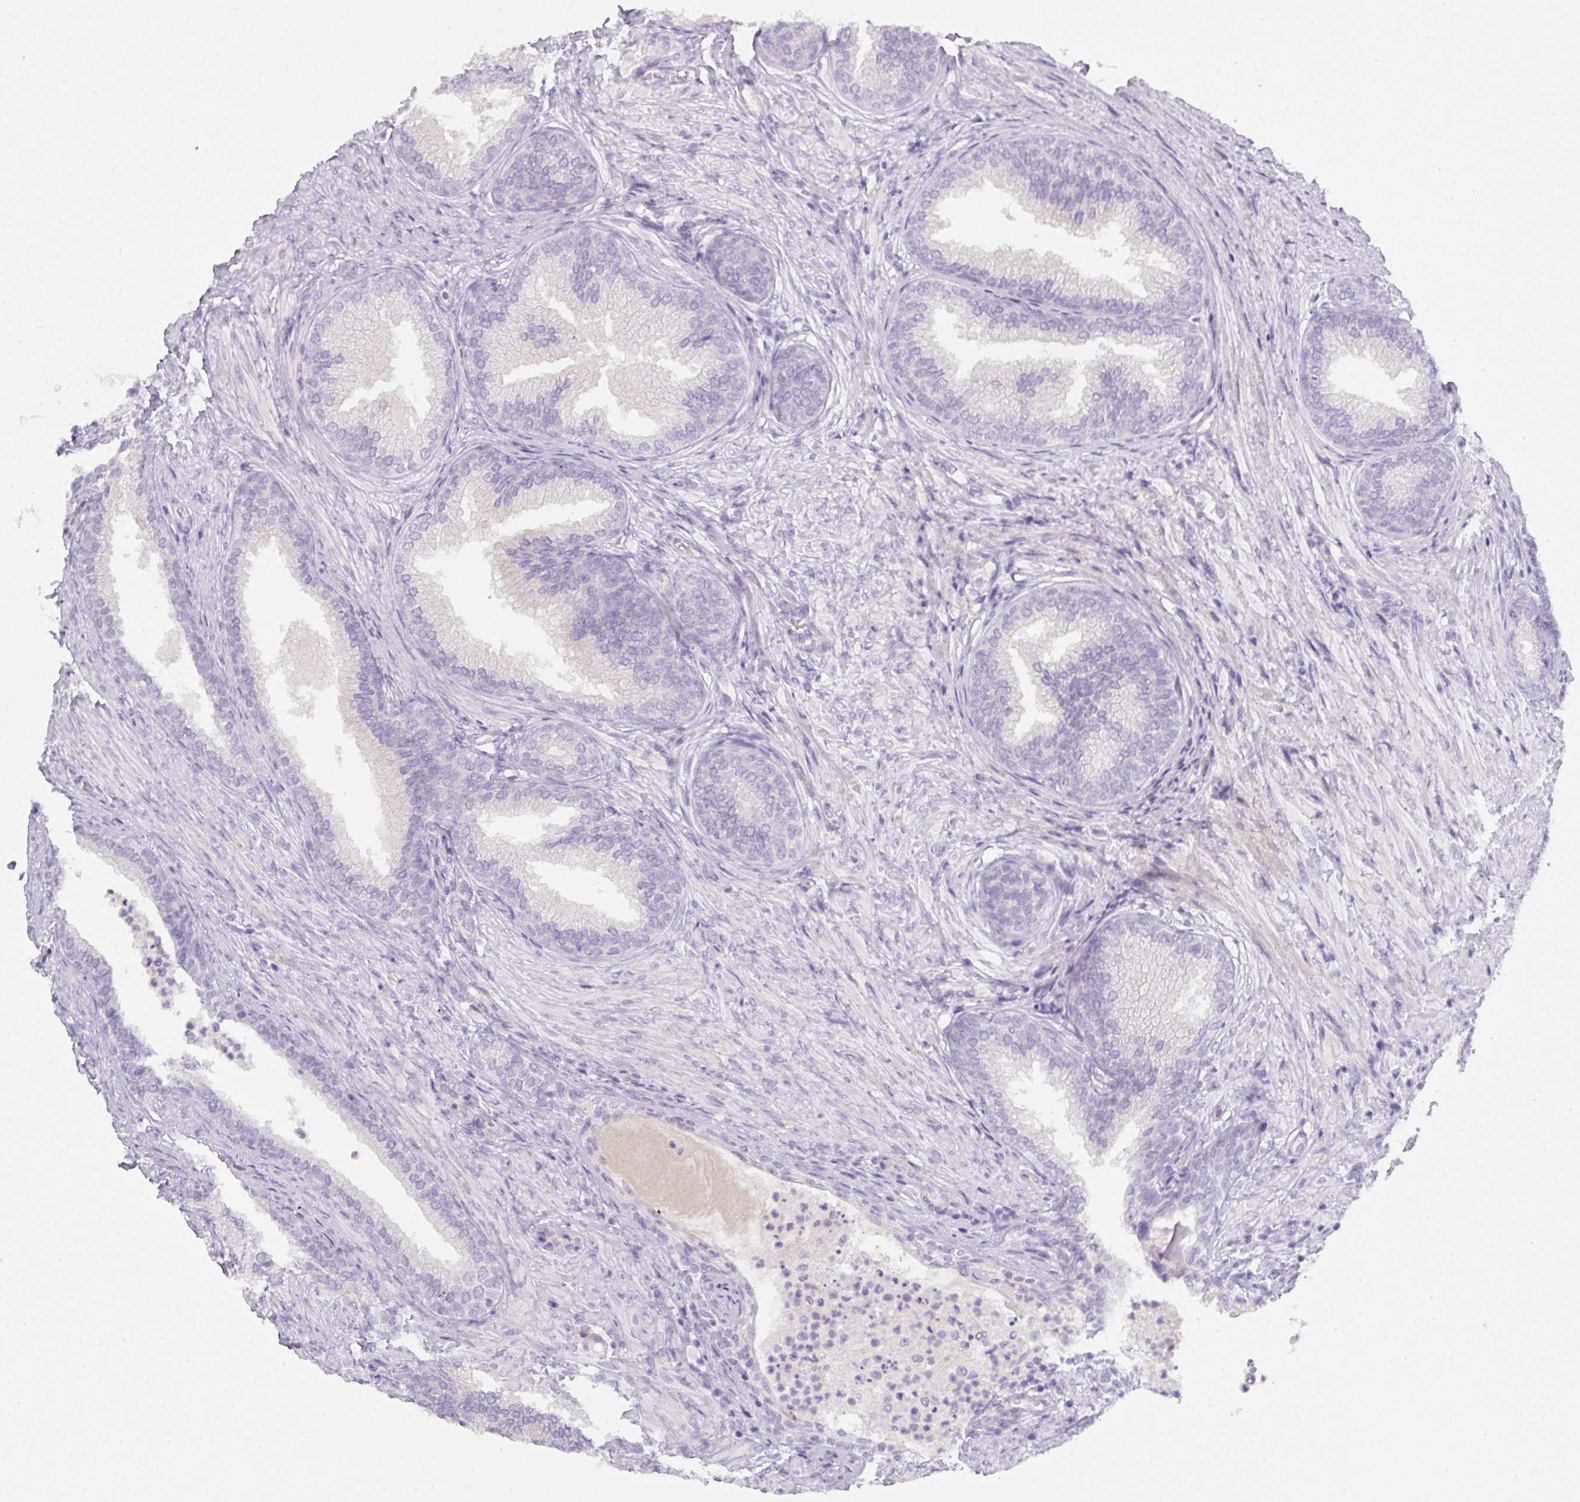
{"staining": {"intensity": "negative", "quantity": "none", "location": "none"}, "tissue": "prostate", "cell_type": "Glandular cells", "image_type": "normal", "snomed": [{"axis": "morphology", "description": "Normal tissue, NOS"}, {"axis": "topography", "description": "Prostate"}], "caption": "This is an immunohistochemistry image of benign human prostate. There is no positivity in glandular cells.", "gene": "MRM2", "patient": {"sex": "male", "age": 76}}